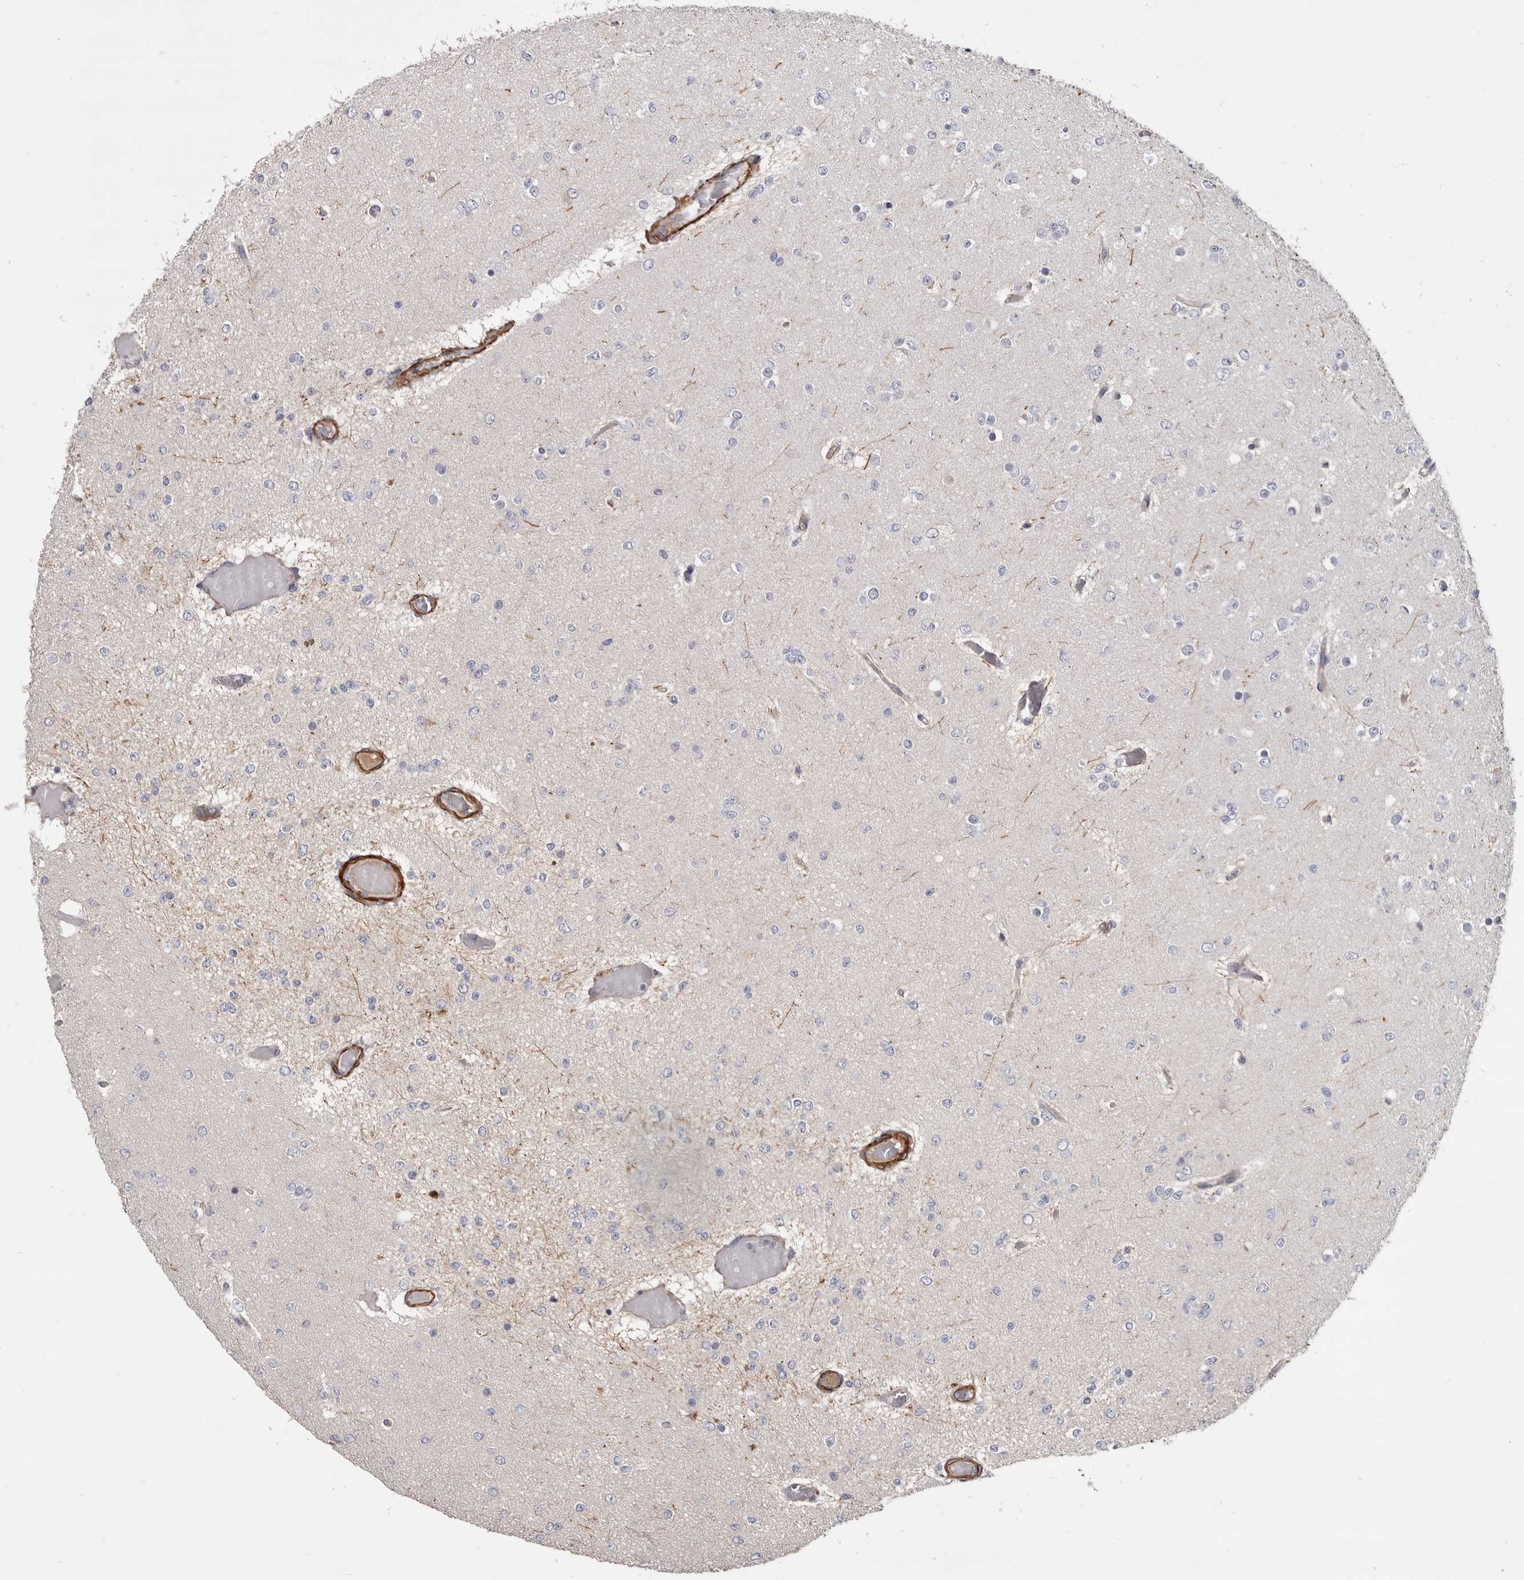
{"staining": {"intensity": "negative", "quantity": "none", "location": "none"}, "tissue": "glioma", "cell_type": "Tumor cells", "image_type": "cancer", "snomed": [{"axis": "morphology", "description": "Glioma, malignant, Low grade"}, {"axis": "topography", "description": "Brain"}], "caption": "IHC image of neoplastic tissue: human glioma stained with DAB displays no significant protein staining in tumor cells.", "gene": "CGN", "patient": {"sex": "female", "age": 22}}